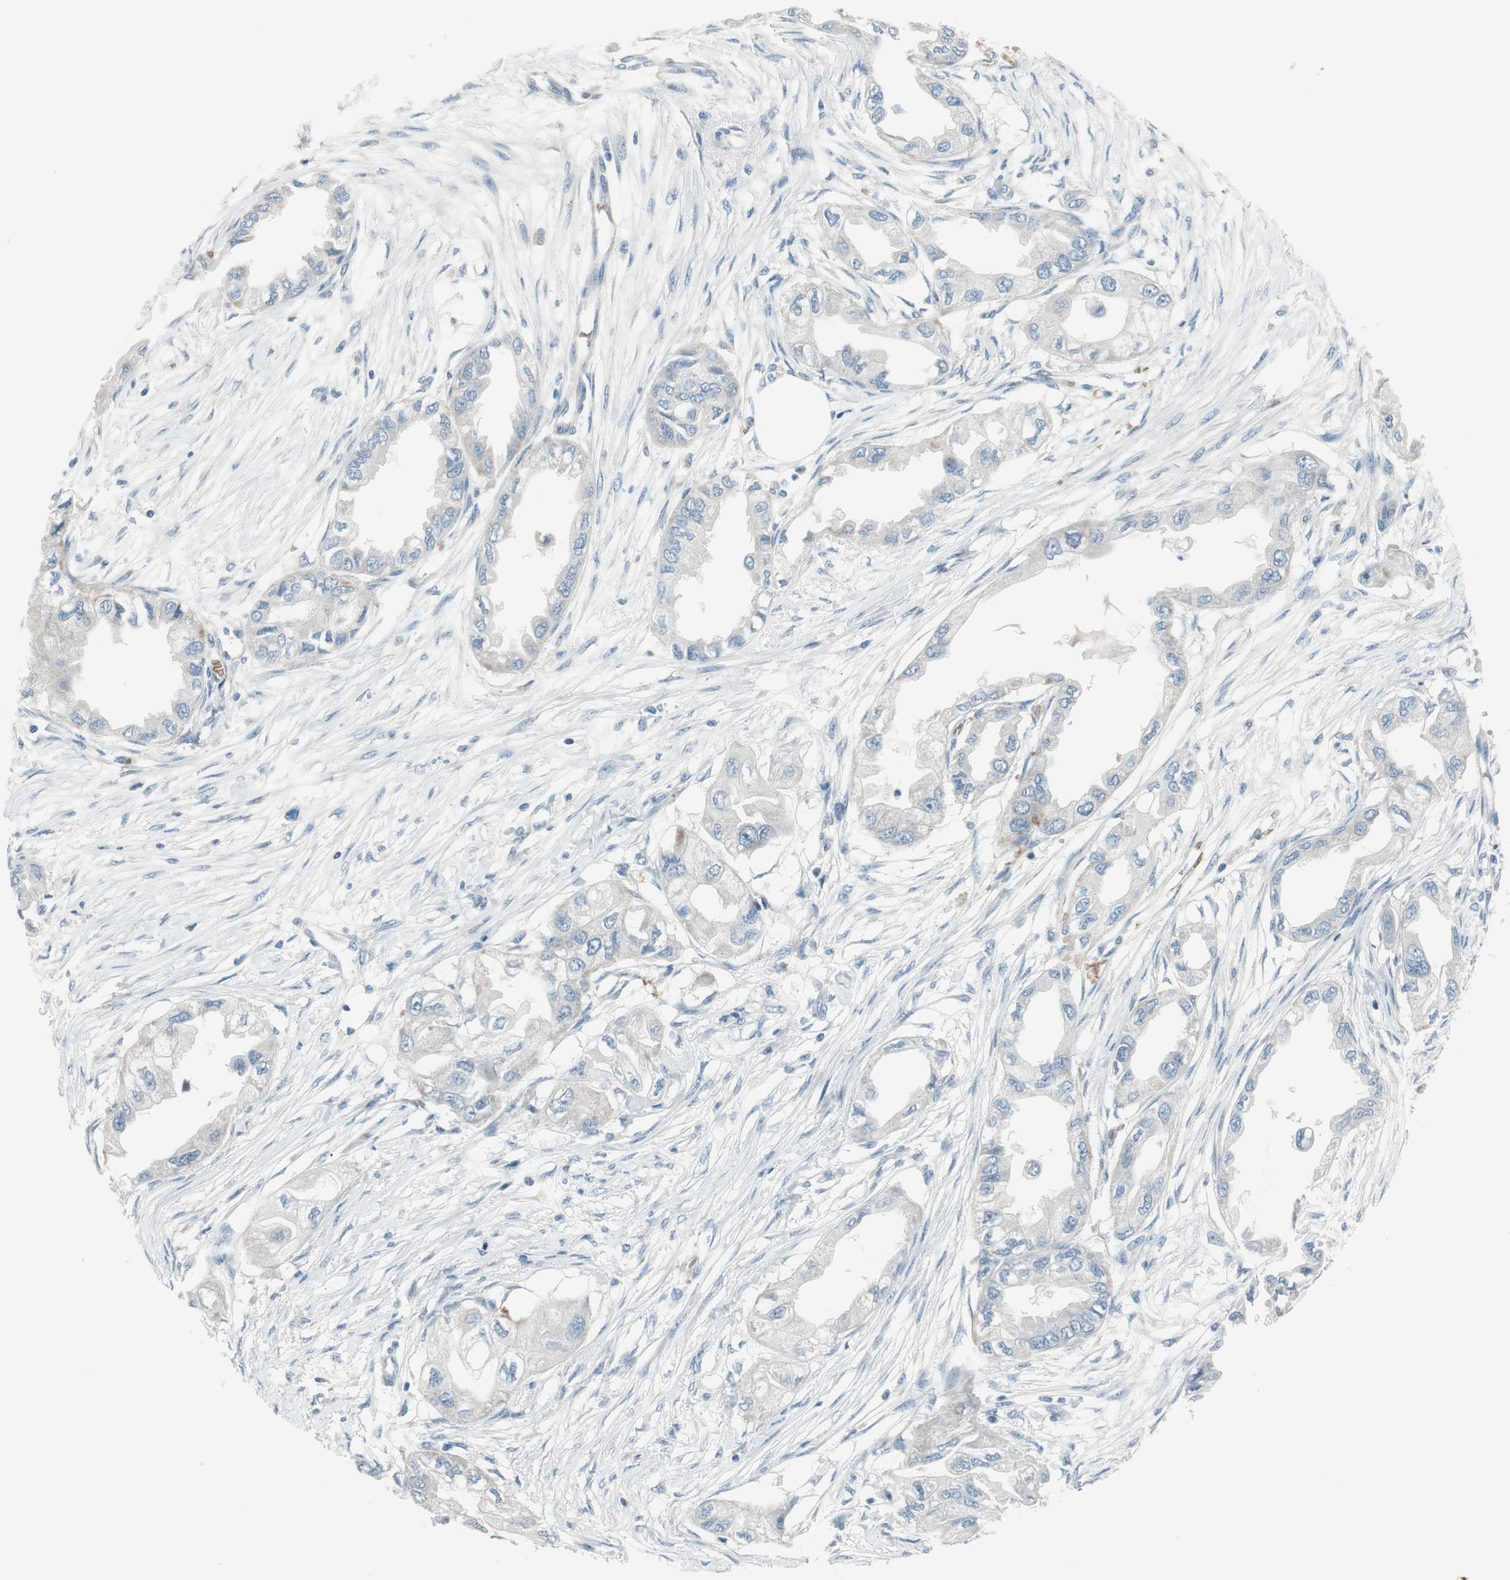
{"staining": {"intensity": "negative", "quantity": "none", "location": "none"}, "tissue": "endometrial cancer", "cell_type": "Tumor cells", "image_type": "cancer", "snomed": [{"axis": "morphology", "description": "Adenocarcinoma, NOS"}, {"axis": "topography", "description": "Endometrium"}], "caption": "DAB (3,3'-diaminobenzidine) immunohistochemical staining of human endometrial adenocarcinoma displays no significant staining in tumor cells. (Brightfield microscopy of DAB immunohistochemistry (IHC) at high magnification).", "gene": "GYPC", "patient": {"sex": "female", "age": 67}}